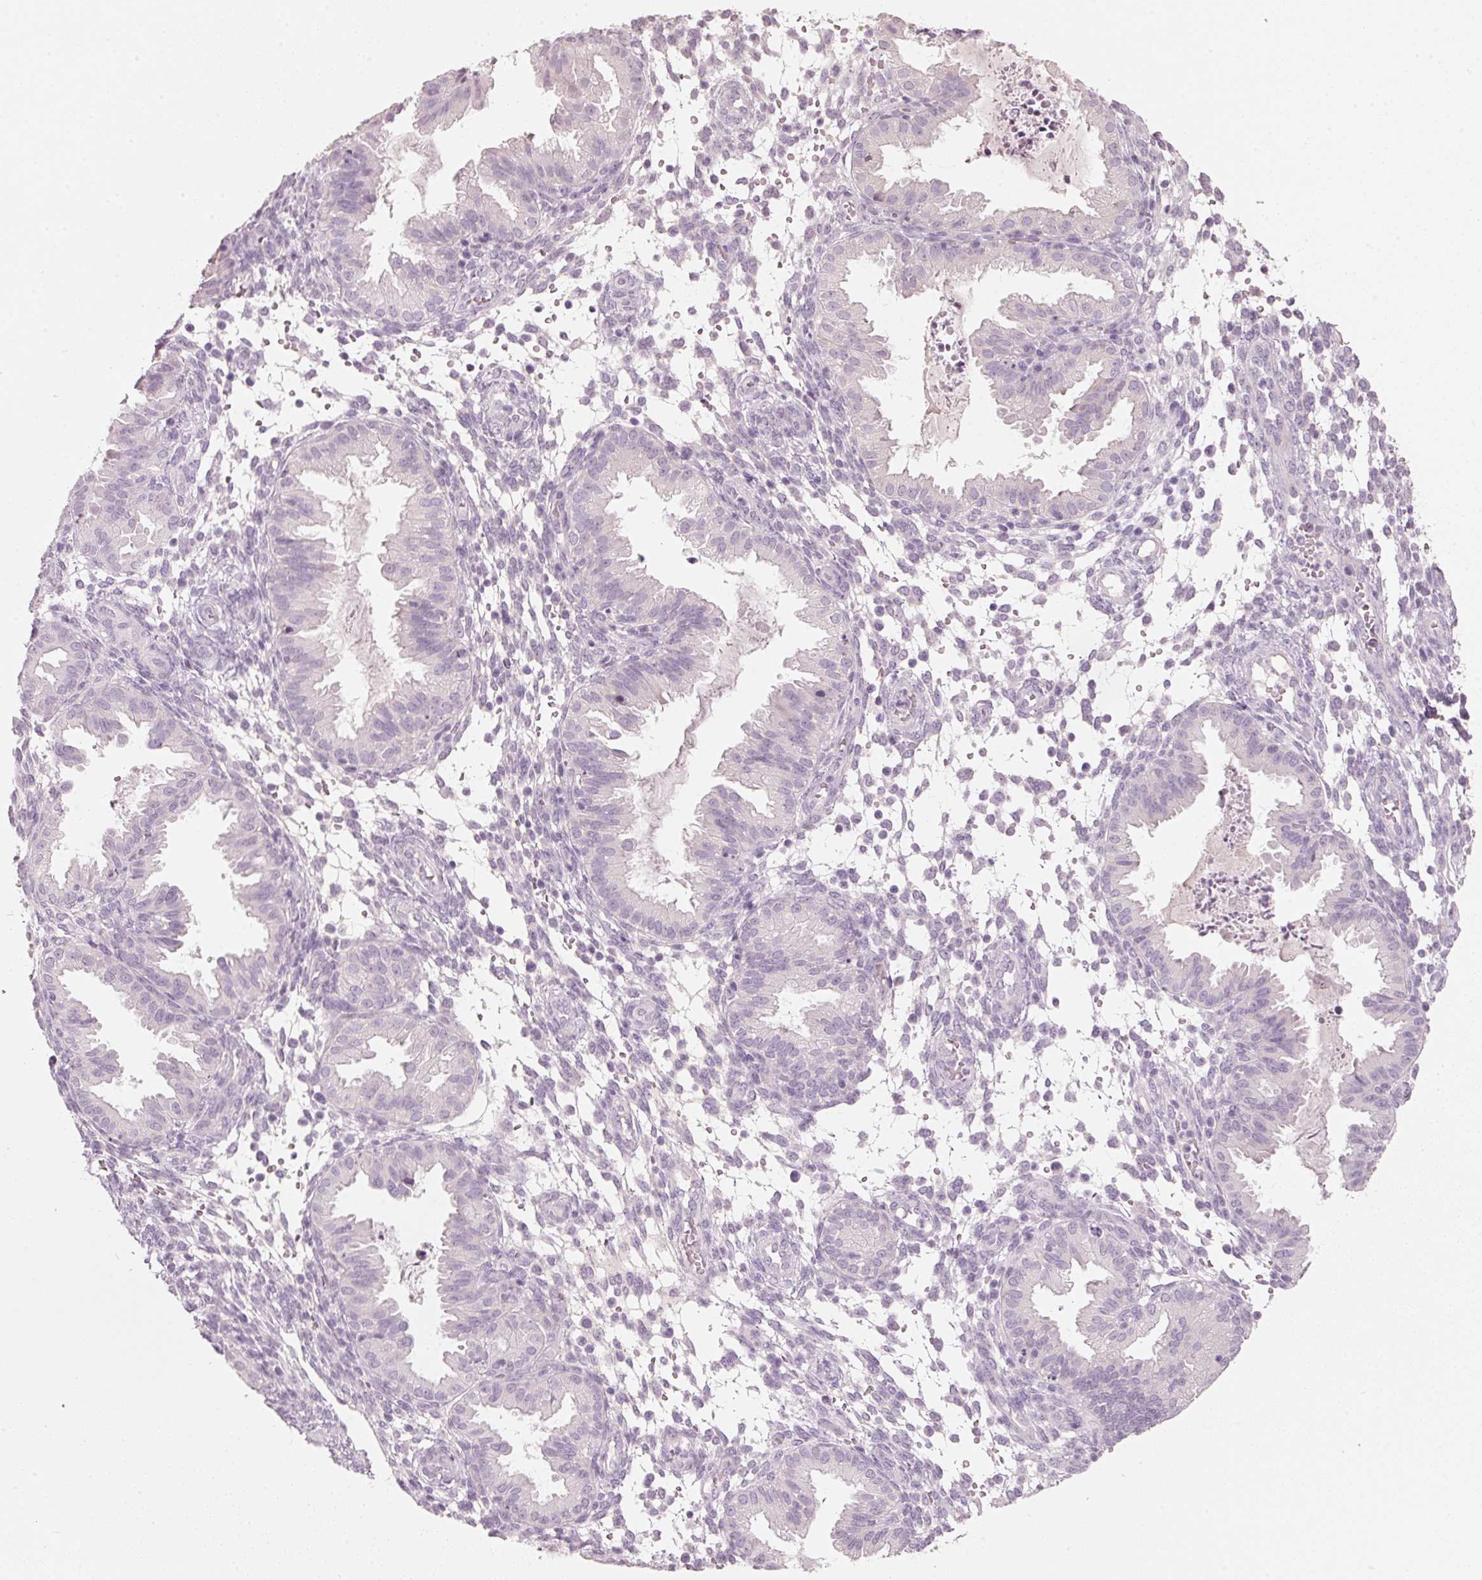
{"staining": {"intensity": "negative", "quantity": "none", "location": "none"}, "tissue": "endometrium", "cell_type": "Cells in endometrial stroma", "image_type": "normal", "snomed": [{"axis": "morphology", "description": "Normal tissue, NOS"}, {"axis": "topography", "description": "Endometrium"}], "caption": "Unremarkable endometrium was stained to show a protein in brown. There is no significant staining in cells in endometrial stroma.", "gene": "STEAP1", "patient": {"sex": "female", "age": 33}}